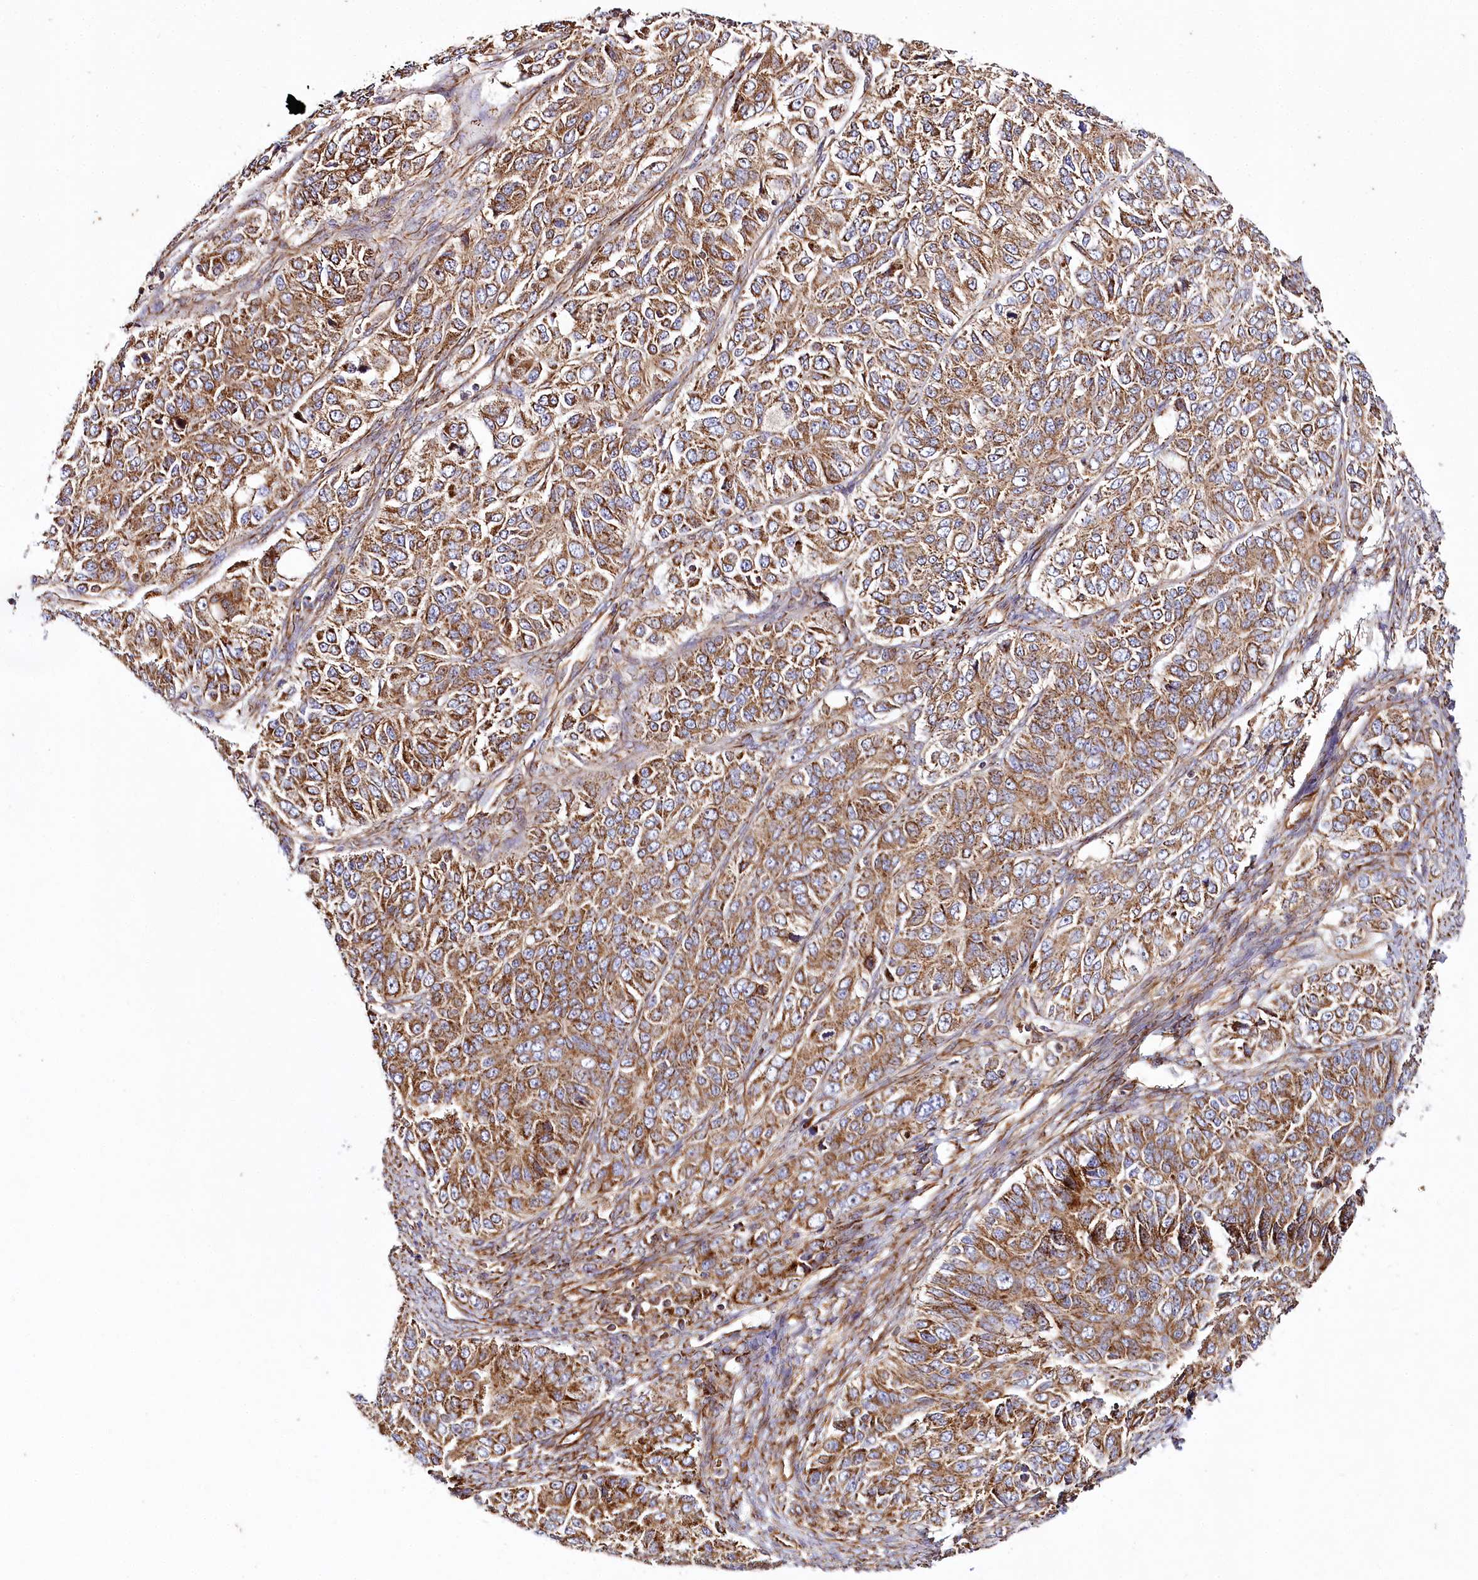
{"staining": {"intensity": "strong", "quantity": ">75%", "location": "cytoplasmic/membranous"}, "tissue": "ovarian cancer", "cell_type": "Tumor cells", "image_type": "cancer", "snomed": [{"axis": "morphology", "description": "Carcinoma, endometroid"}, {"axis": "topography", "description": "Ovary"}], "caption": "Tumor cells exhibit strong cytoplasmic/membranous staining in approximately >75% of cells in ovarian endometroid carcinoma.", "gene": "THUMPD3", "patient": {"sex": "female", "age": 51}}